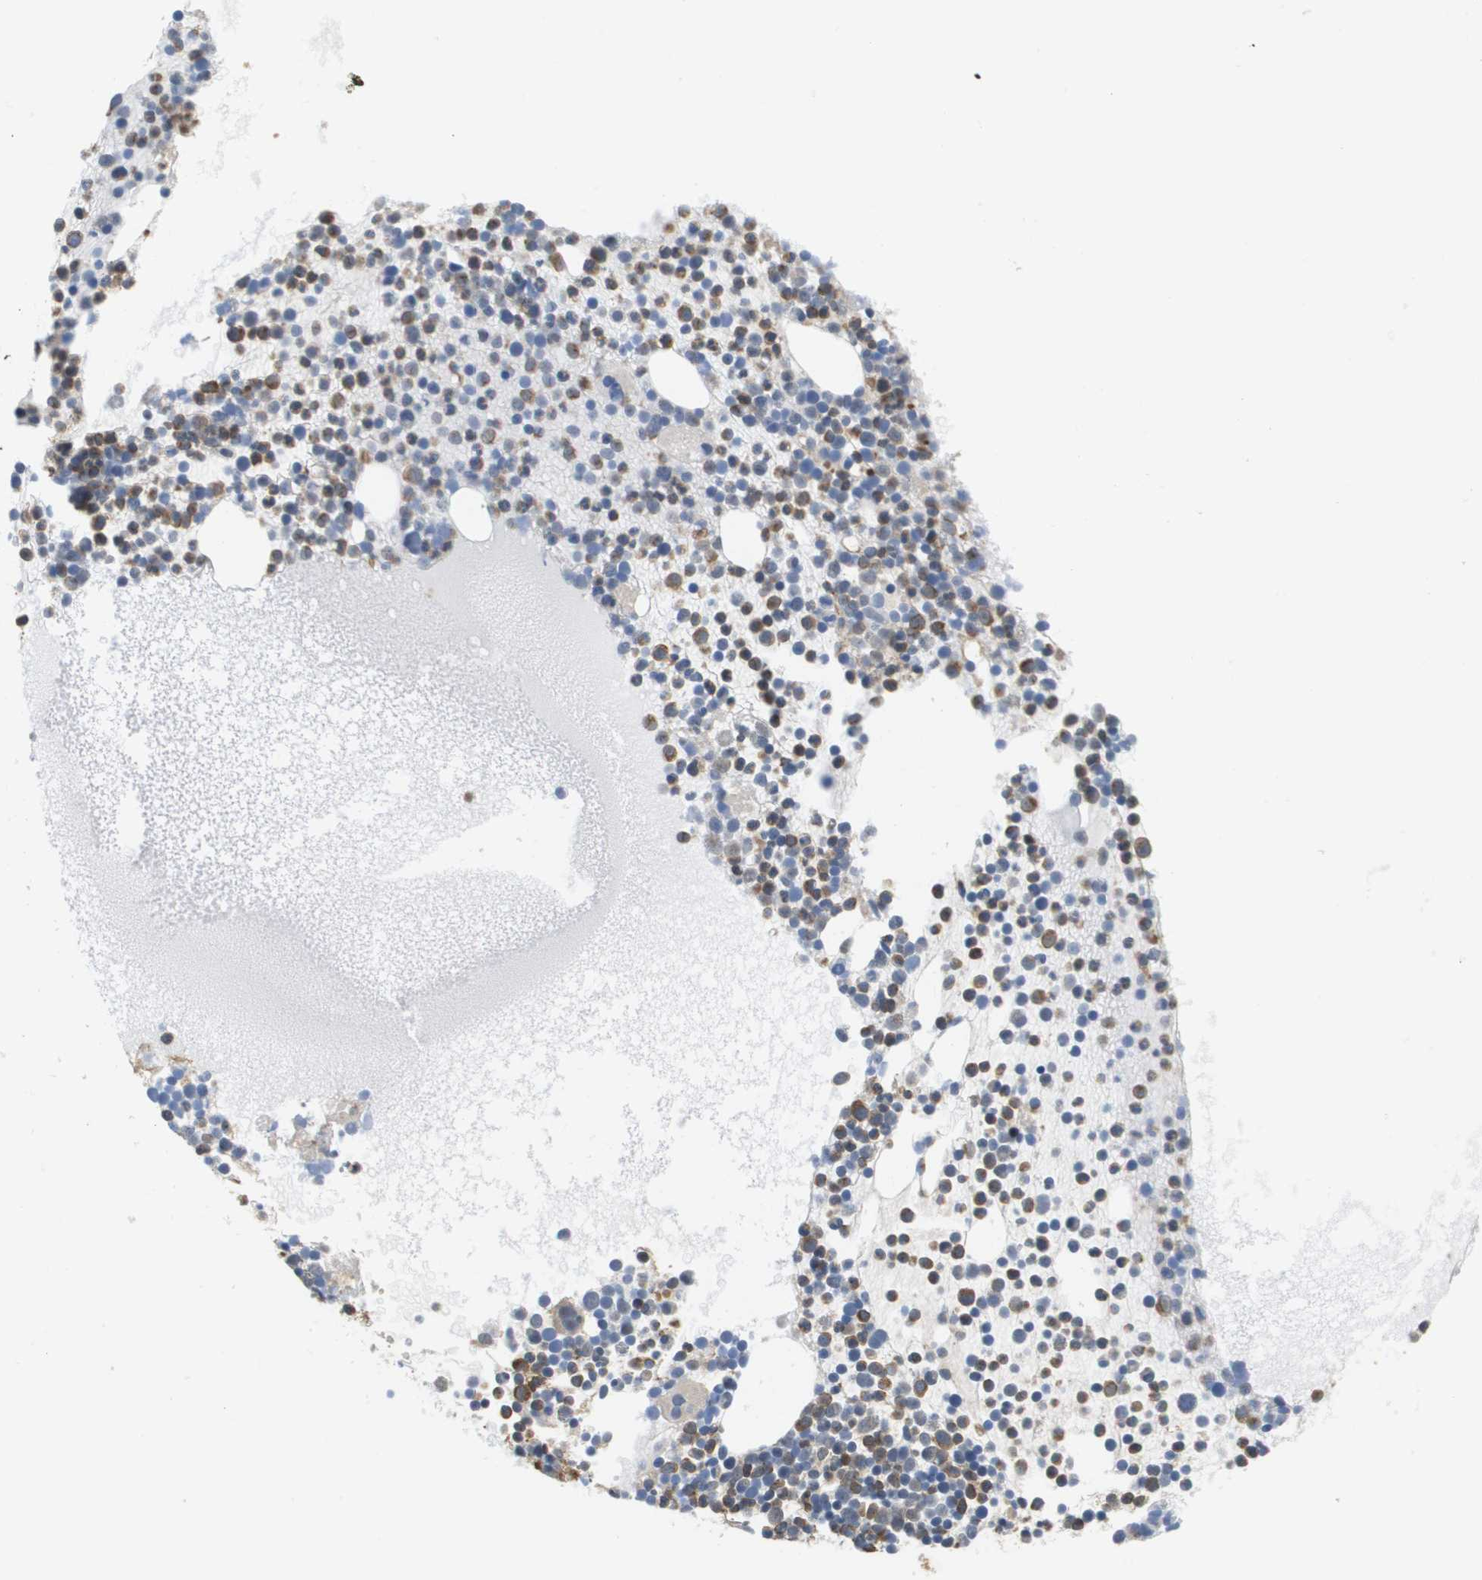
{"staining": {"intensity": "moderate", "quantity": "25%-75%", "location": "cytoplasmic/membranous"}, "tissue": "bone marrow", "cell_type": "Hematopoietic cells", "image_type": "normal", "snomed": [{"axis": "morphology", "description": "Normal tissue, NOS"}, {"axis": "morphology", "description": "Inflammation, NOS"}, {"axis": "topography", "description": "Bone marrow"}], "caption": "Protein analysis of benign bone marrow shows moderate cytoplasmic/membranous expression in approximately 25%-75% of hematopoietic cells.", "gene": "RNF112", "patient": {"sex": "male", "age": 58}}